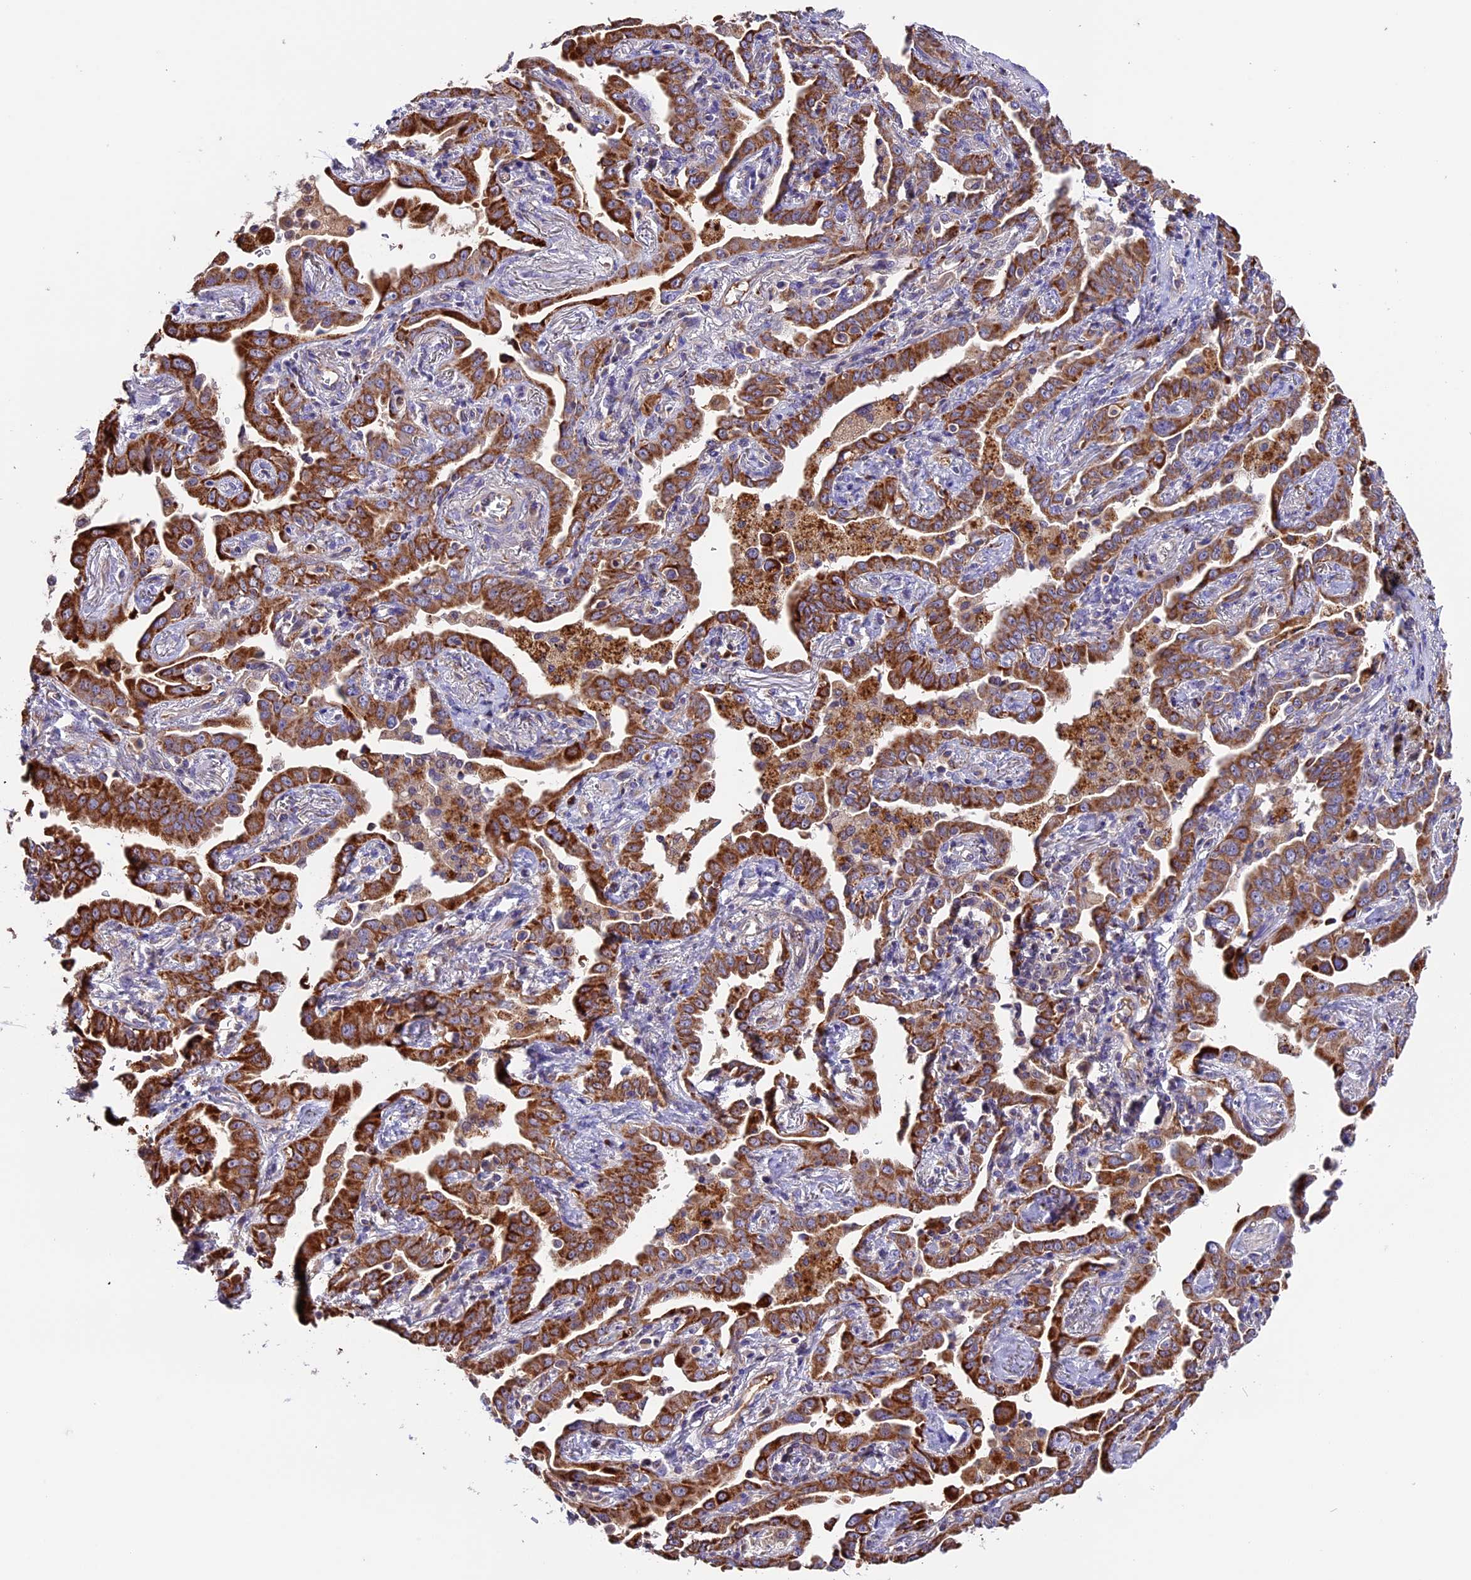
{"staining": {"intensity": "strong", "quantity": ">75%", "location": "cytoplasmic/membranous"}, "tissue": "lung cancer", "cell_type": "Tumor cells", "image_type": "cancer", "snomed": [{"axis": "morphology", "description": "Adenocarcinoma, NOS"}, {"axis": "topography", "description": "Lung"}], "caption": "This histopathology image shows lung cancer stained with IHC to label a protein in brown. The cytoplasmic/membranous of tumor cells show strong positivity for the protein. Nuclei are counter-stained blue.", "gene": "METTL22", "patient": {"sex": "male", "age": 67}}